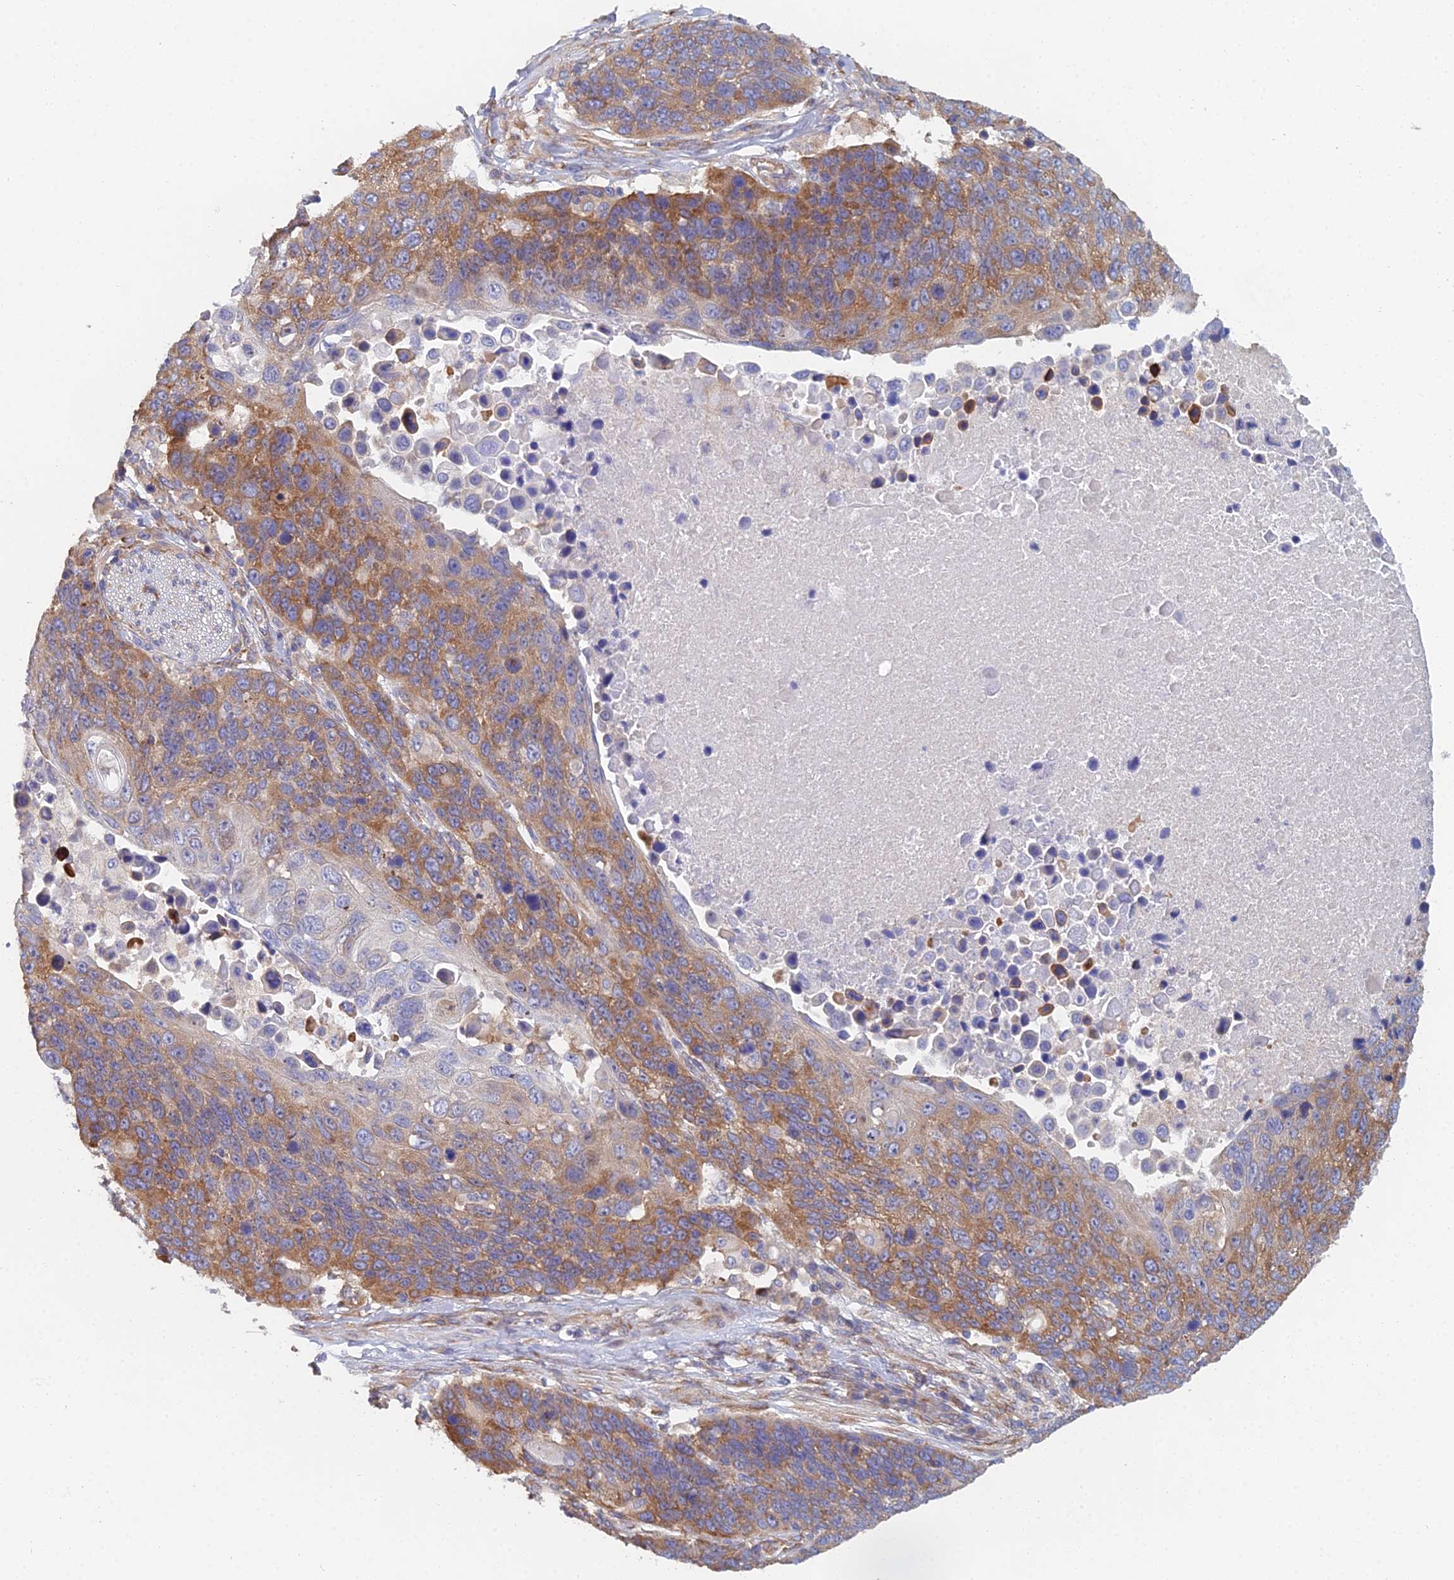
{"staining": {"intensity": "moderate", "quantity": ">75%", "location": "cytoplasmic/membranous"}, "tissue": "lung cancer", "cell_type": "Tumor cells", "image_type": "cancer", "snomed": [{"axis": "morphology", "description": "Normal tissue, NOS"}, {"axis": "morphology", "description": "Squamous cell carcinoma, NOS"}, {"axis": "topography", "description": "Lymph node"}, {"axis": "topography", "description": "Lung"}], "caption": "An immunohistochemistry histopathology image of tumor tissue is shown. Protein staining in brown highlights moderate cytoplasmic/membranous positivity in lung squamous cell carcinoma within tumor cells.", "gene": "ELOF1", "patient": {"sex": "male", "age": 66}}